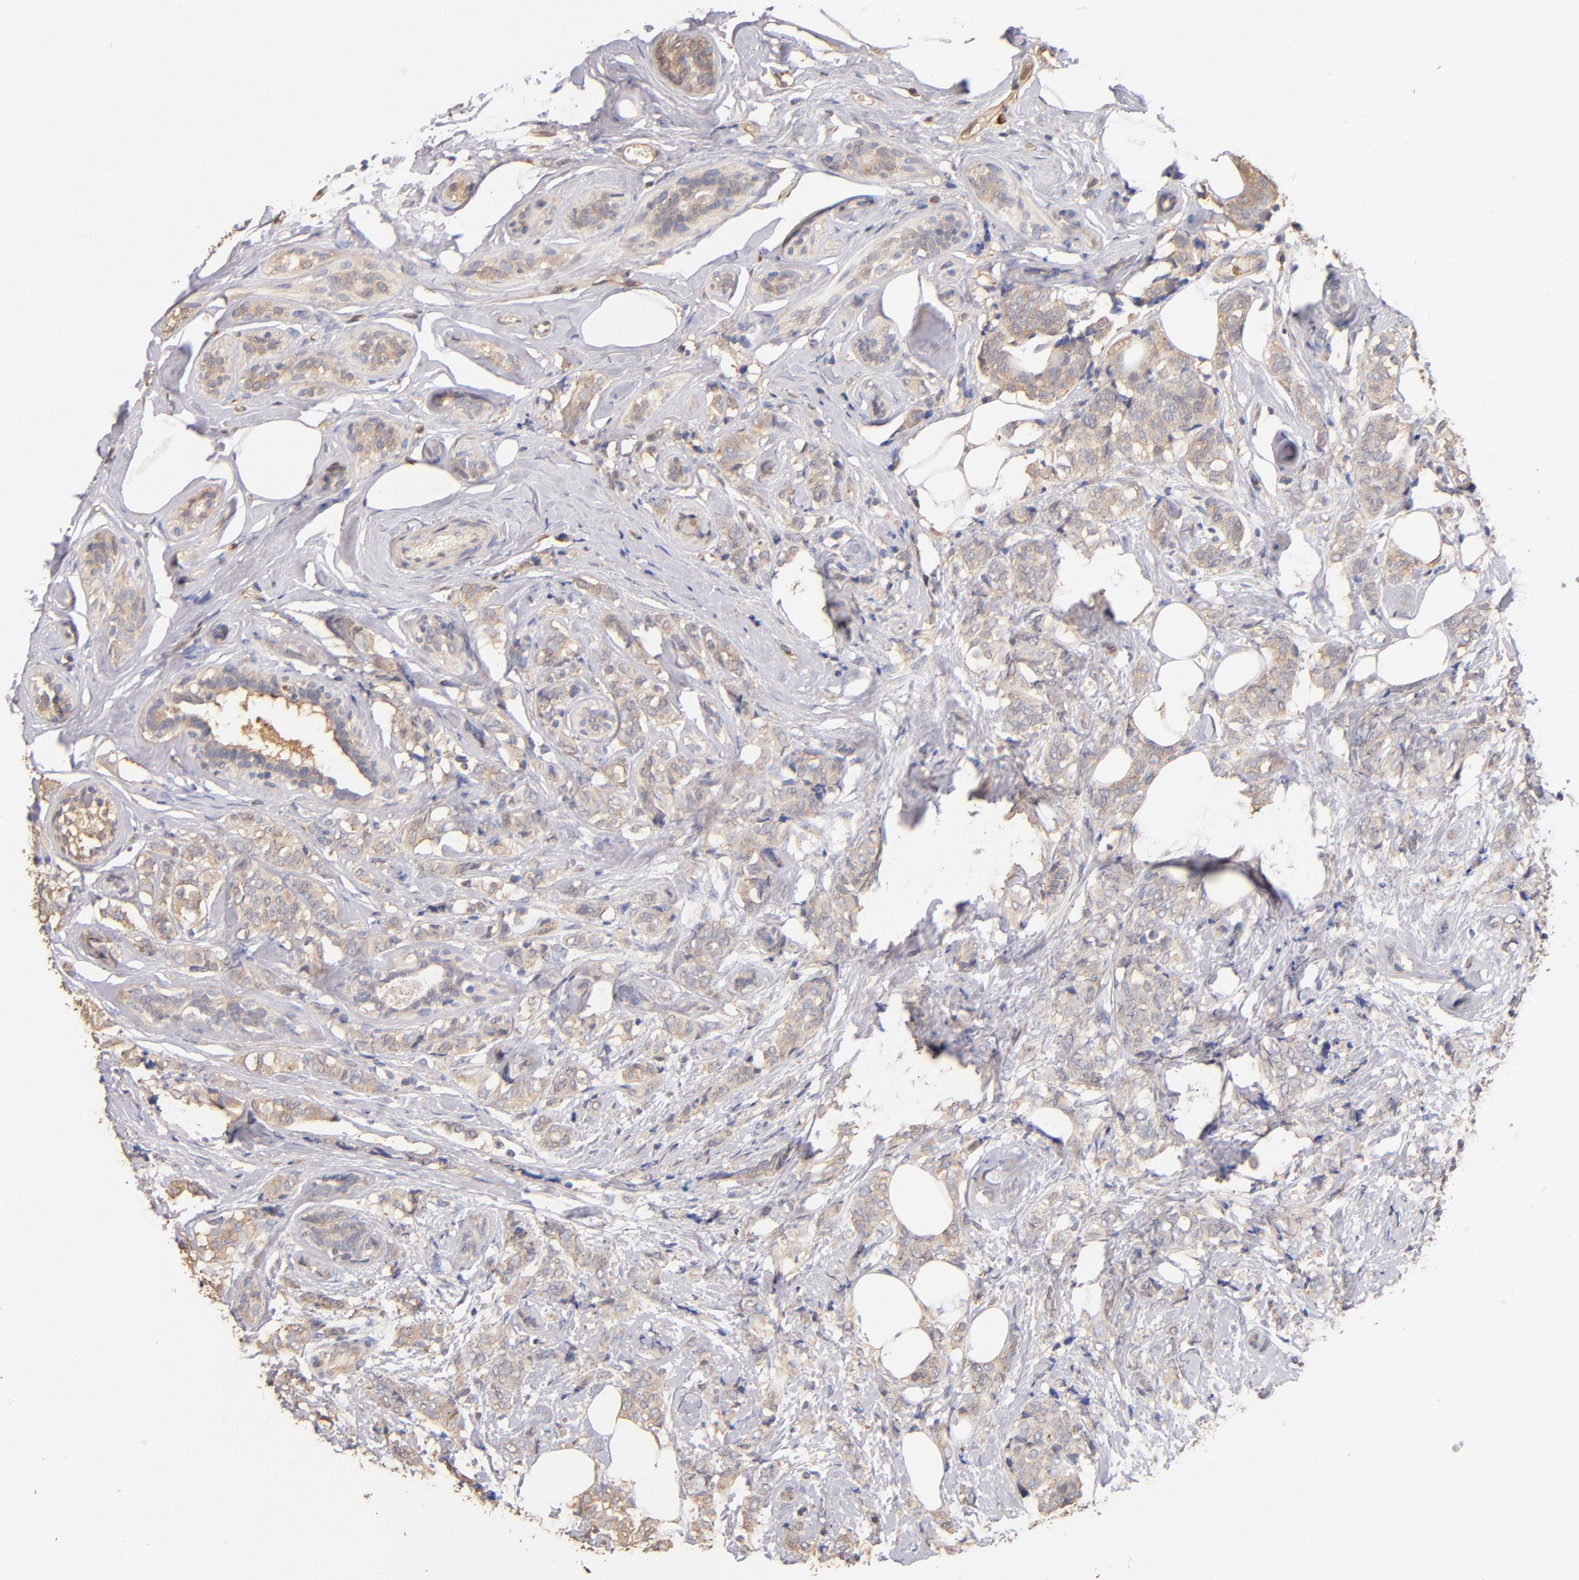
{"staining": {"intensity": "weak", "quantity": ">75%", "location": "cytoplasmic/membranous"}, "tissue": "breast cancer", "cell_type": "Tumor cells", "image_type": "cancer", "snomed": [{"axis": "morphology", "description": "Lobular carcinoma"}, {"axis": "topography", "description": "Breast"}], "caption": "Protein staining of lobular carcinoma (breast) tissue exhibits weak cytoplasmic/membranous expression in approximately >75% of tumor cells.", "gene": "RO60", "patient": {"sex": "female", "age": 60}}